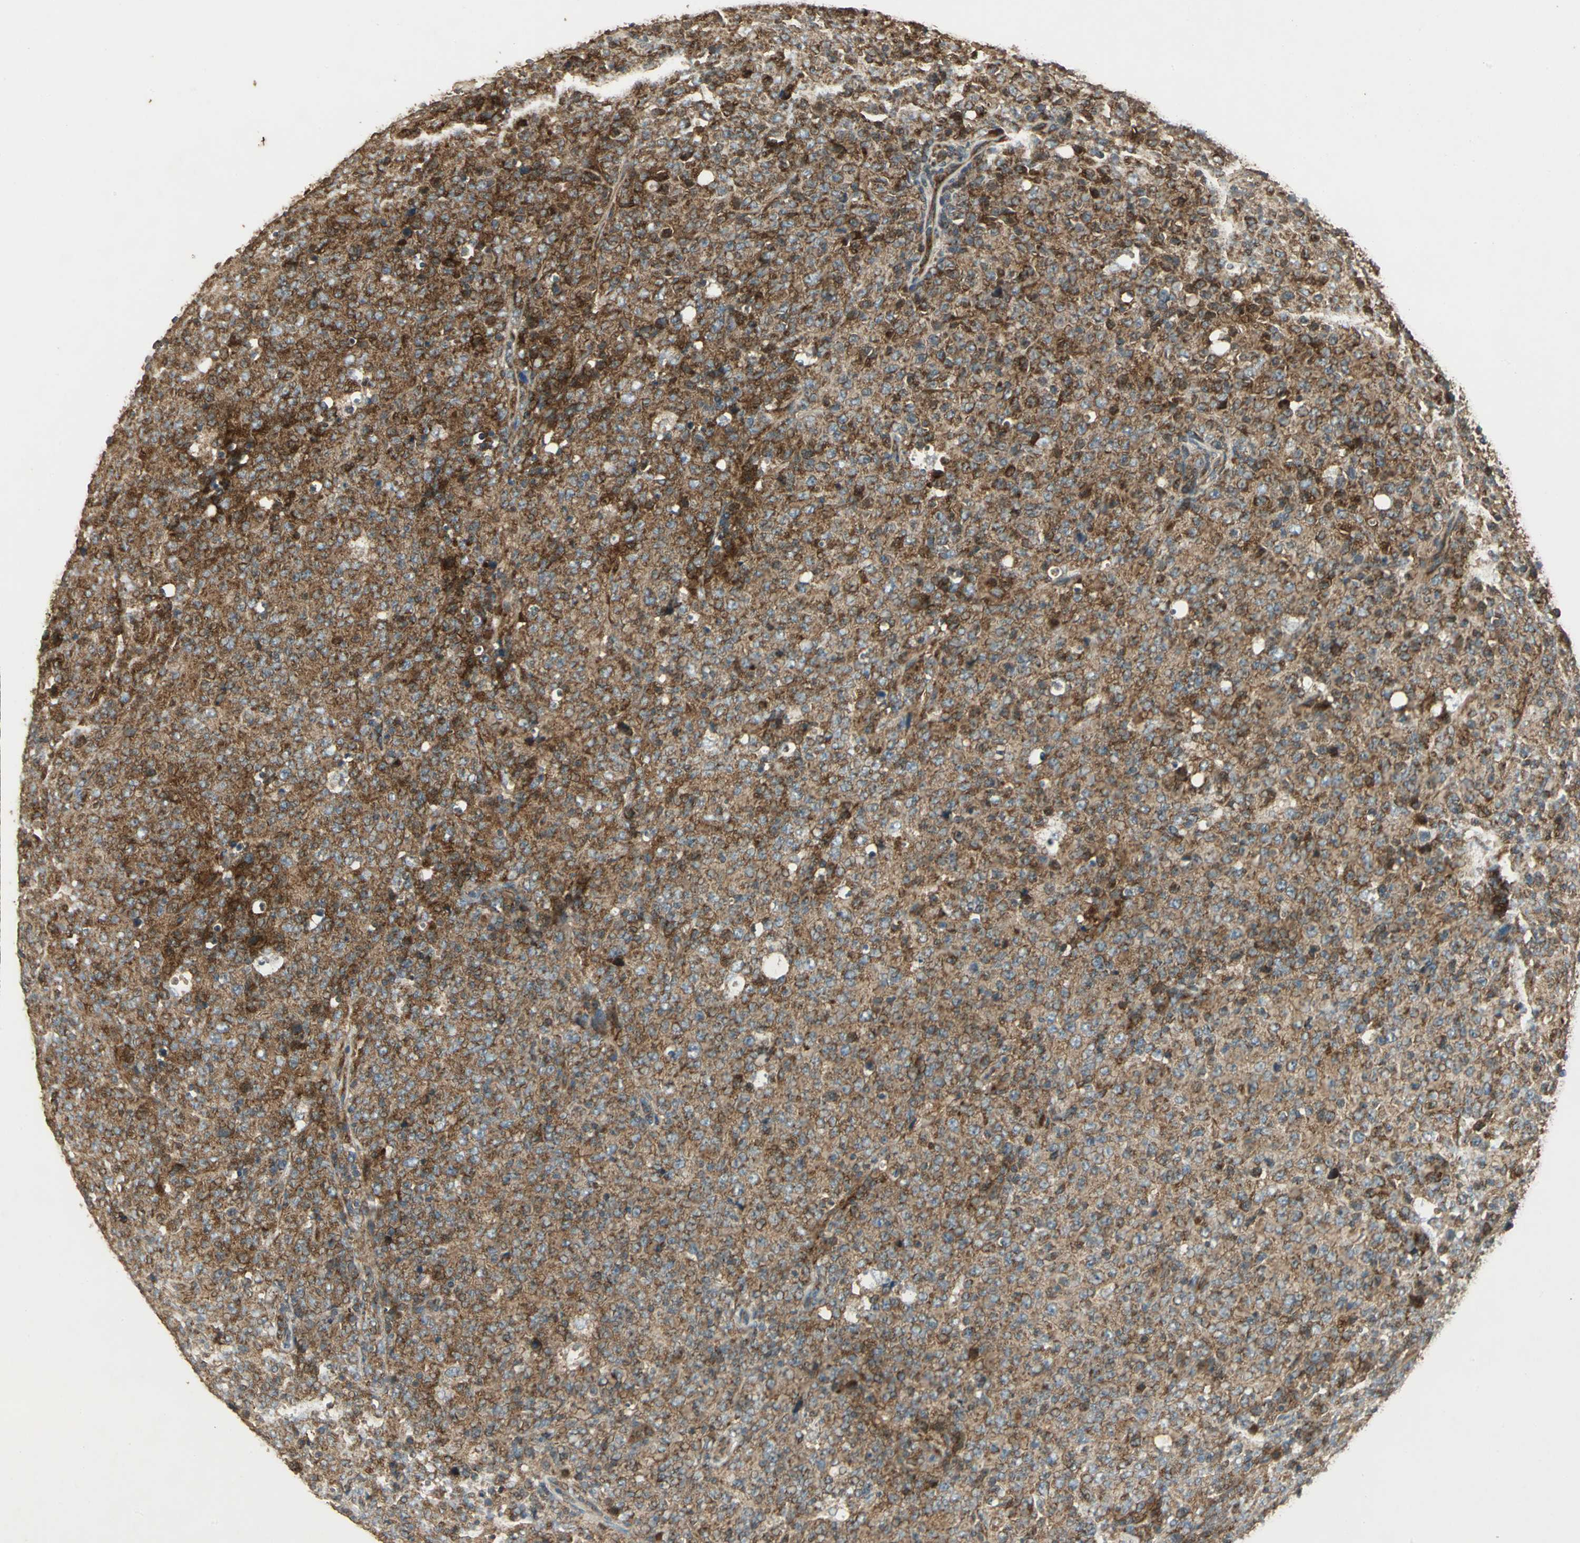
{"staining": {"intensity": "moderate", "quantity": ">75%", "location": "cytoplasmic/membranous"}, "tissue": "lymphoma", "cell_type": "Tumor cells", "image_type": "cancer", "snomed": [{"axis": "morphology", "description": "Malignant lymphoma, non-Hodgkin's type, High grade"}, {"axis": "topography", "description": "Tonsil"}], "caption": "A photomicrograph showing moderate cytoplasmic/membranous expression in about >75% of tumor cells in high-grade malignant lymphoma, non-Hodgkin's type, as visualized by brown immunohistochemical staining.", "gene": "KANK1", "patient": {"sex": "female", "age": 36}}